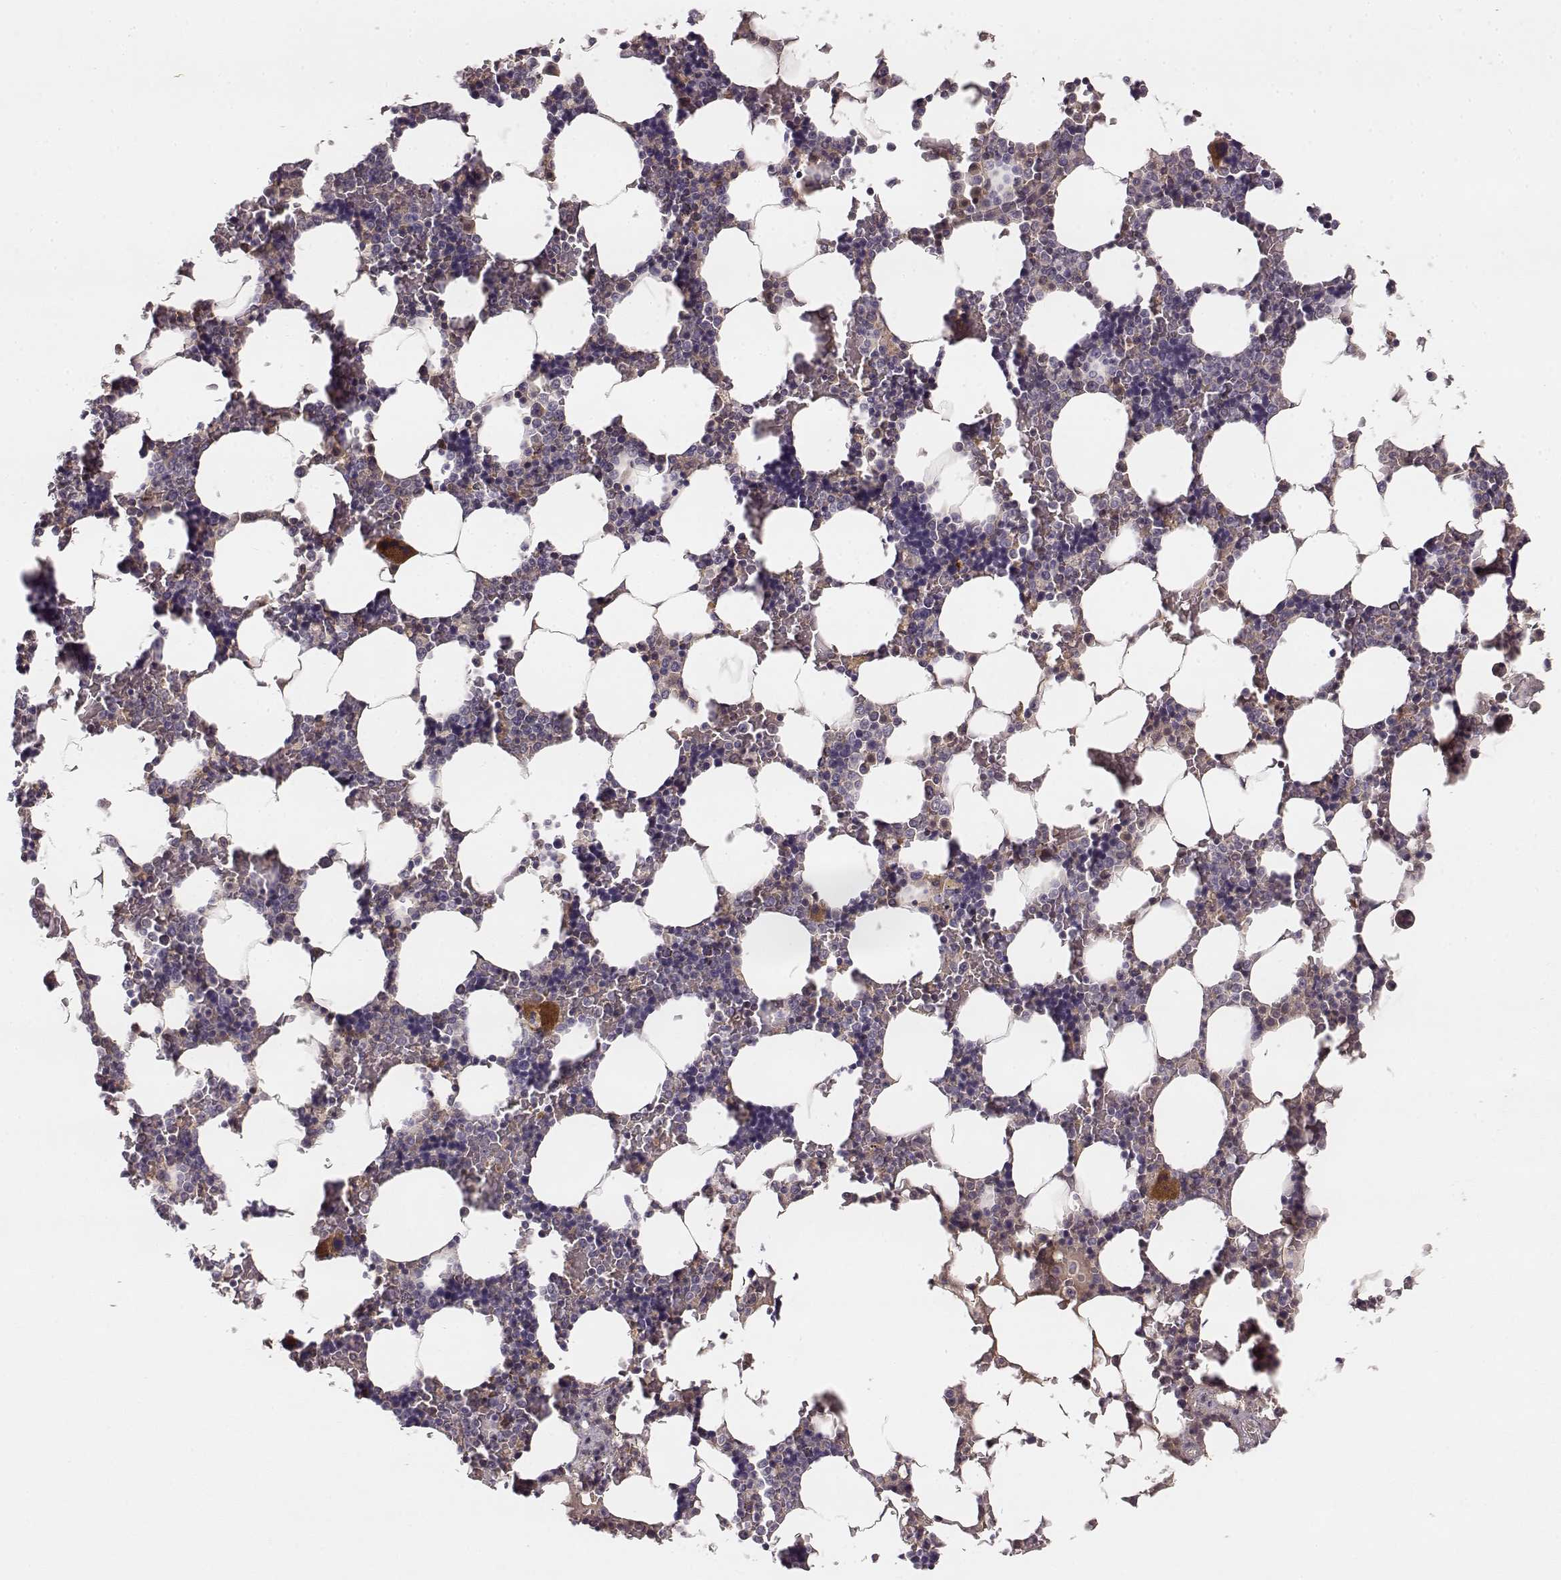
{"staining": {"intensity": "strong", "quantity": "<25%", "location": "cytoplasmic/membranous"}, "tissue": "bone marrow", "cell_type": "Hematopoietic cells", "image_type": "normal", "snomed": [{"axis": "morphology", "description": "Normal tissue, NOS"}, {"axis": "topography", "description": "Bone marrow"}], "caption": "A brown stain shows strong cytoplasmic/membranous expression of a protein in hematopoietic cells of unremarkable bone marrow. The staining was performed using DAB (3,3'-diaminobenzidine) to visualize the protein expression in brown, while the nuclei were stained in blue with hematoxylin (Magnification: 20x).", "gene": "YJEFN3", "patient": {"sex": "male", "age": 51}}